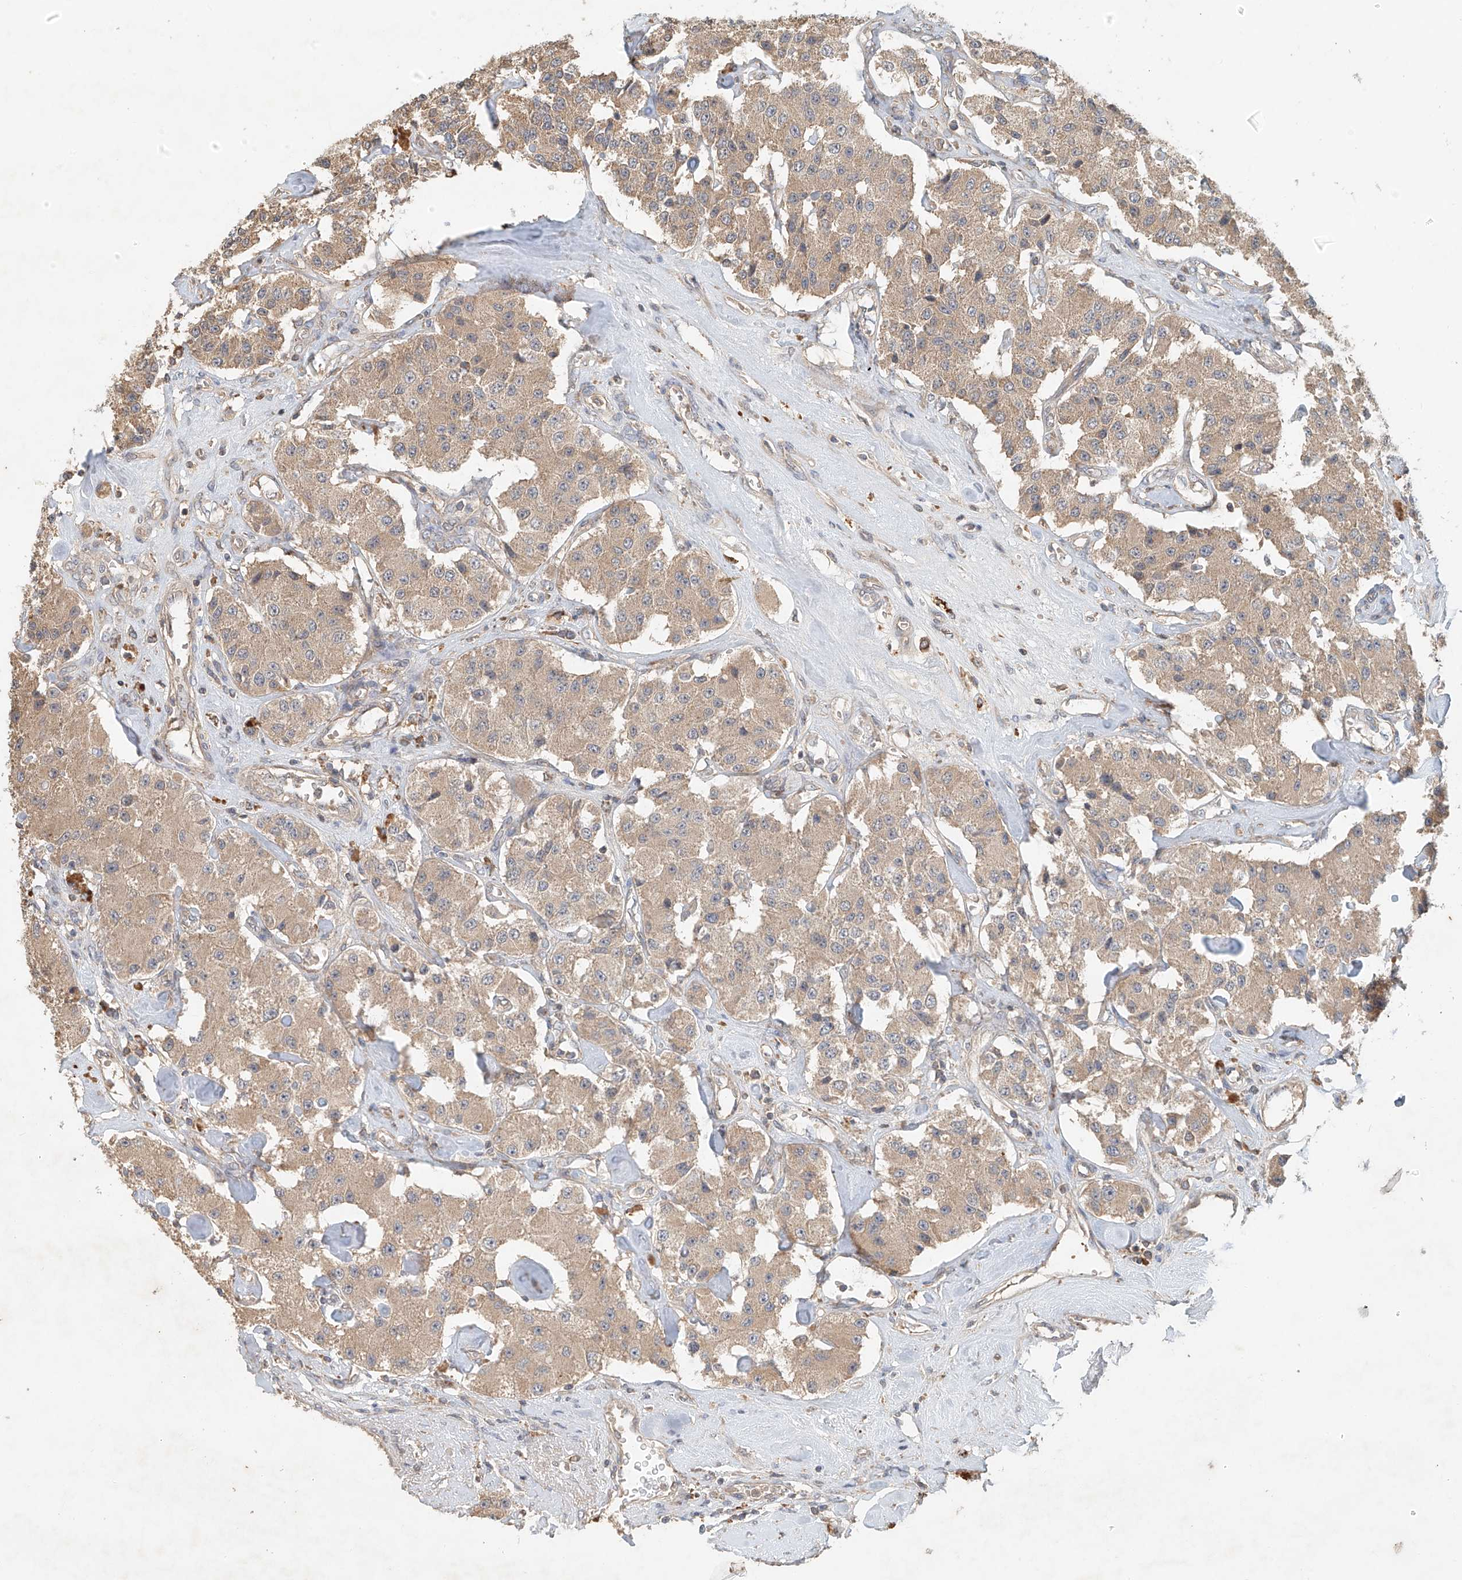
{"staining": {"intensity": "weak", "quantity": ">75%", "location": "cytoplasmic/membranous"}, "tissue": "carcinoid", "cell_type": "Tumor cells", "image_type": "cancer", "snomed": [{"axis": "morphology", "description": "Carcinoid, malignant, NOS"}, {"axis": "topography", "description": "Pancreas"}], "caption": "Tumor cells display weak cytoplasmic/membranous staining in approximately >75% of cells in carcinoid. The protein of interest is stained brown, and the nuclei are stained in blue (DAB (3,3'-diaminobenzidine) IHC with brightfield microscopy, high magnification).", "gene": "GNB1L", "patient": {"sex": "male", "age": 41}}